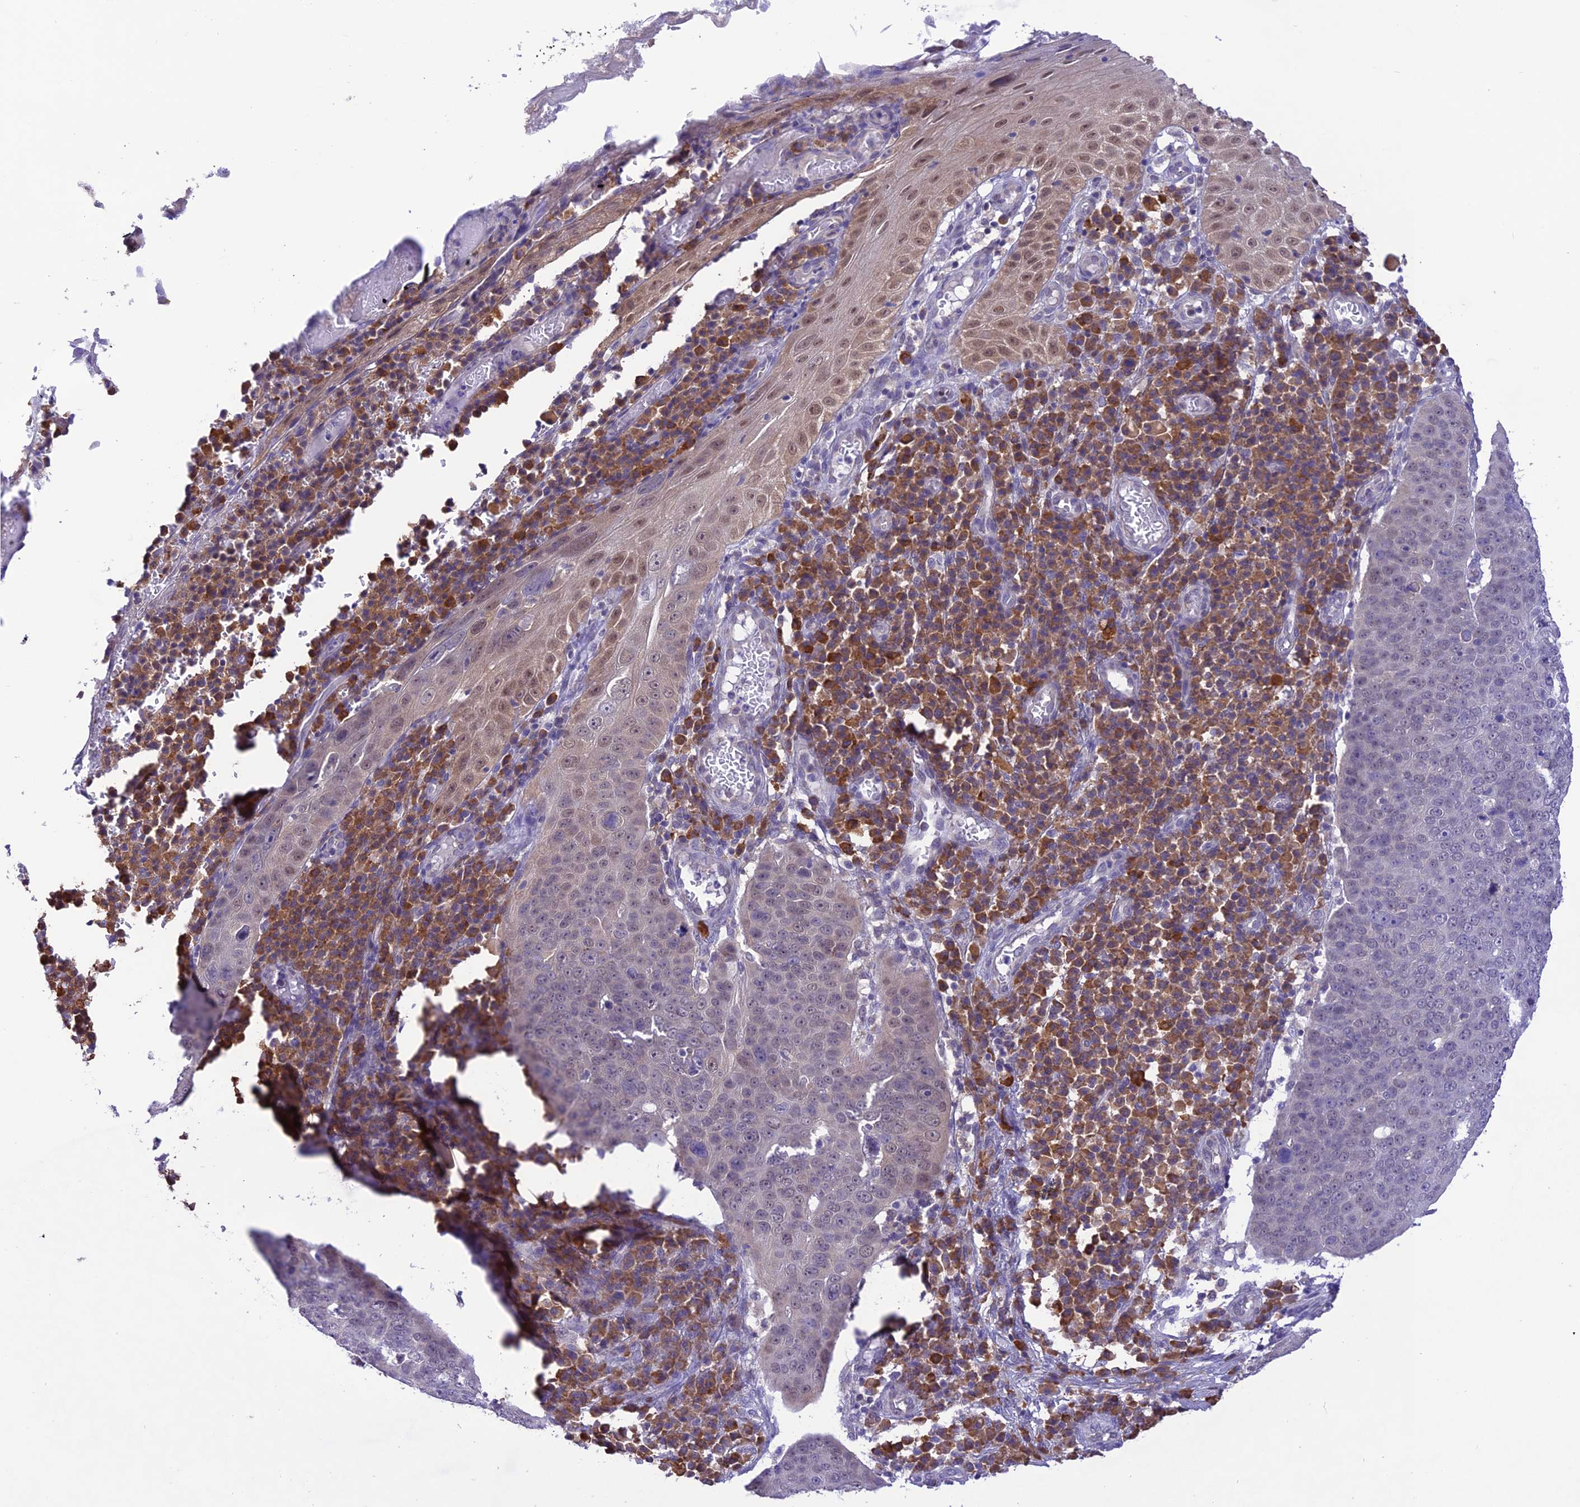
{"staining": {"intensity": "negative", "quantity": "none", "location": "none"}, "tissue": "skin cancer", "cell_type": "Tumor cells", "image_type": "cancer", "snomed": [{"axis": "morphology", "description": "Squamous cell carcinoma, NOS"}, {"axis": "topography", "description": "Skin"}], "caption": "Human skin cancer stained for a protein using IHC demonstrates no positivity in tumor cells.", "gene": "RNF126", "patient": {"sex": "male", "age": 71}}